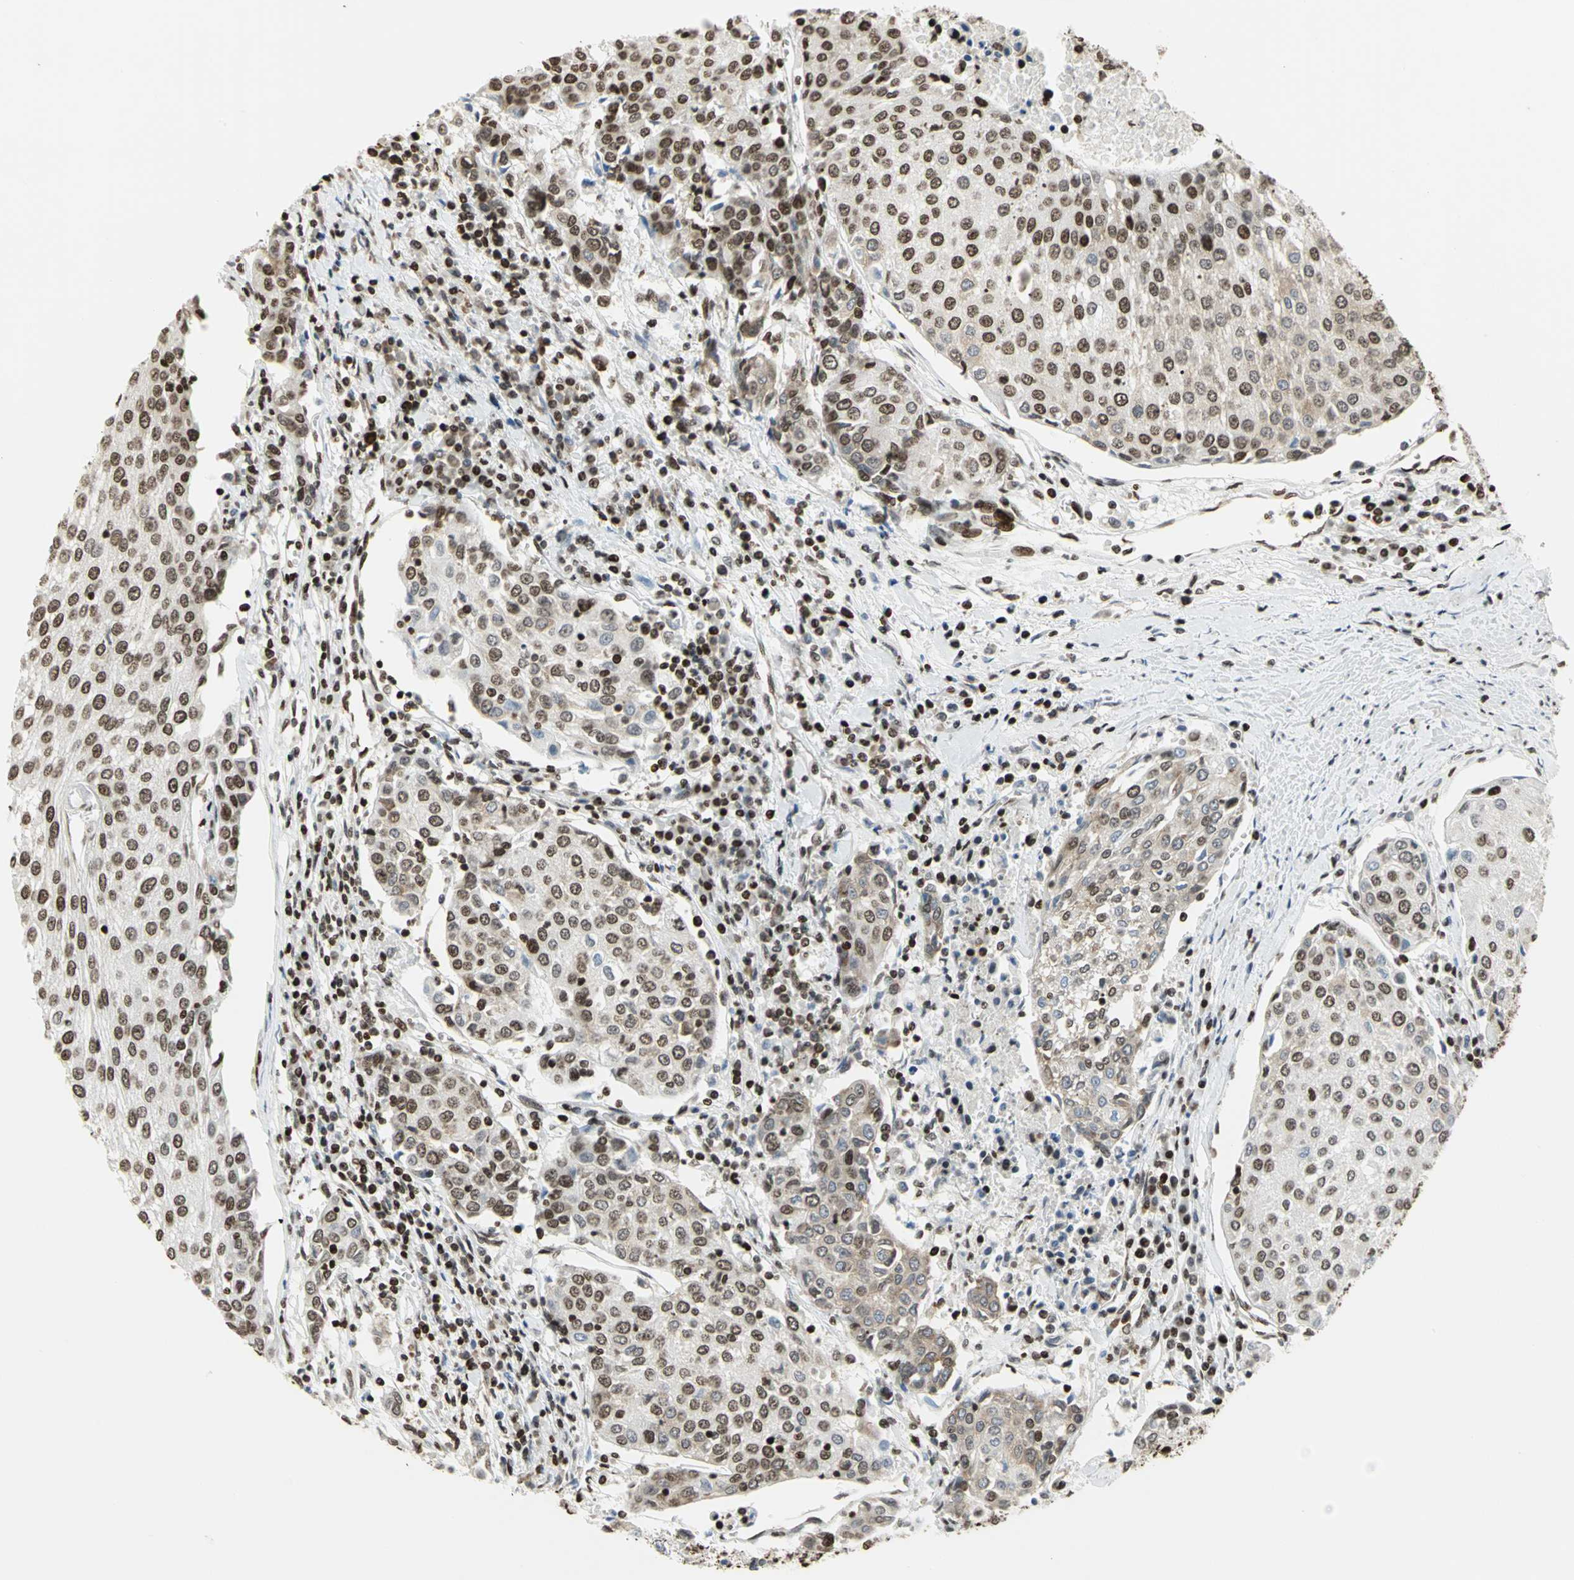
{"staining": {"intensity": "strong", "quantity": ">75%", "location": "nuclear"}, "tissue": "urothelial cancer", "cell_type": "Tumor cells", "image_type": "cancer", "snomed": [{"axis": "morphology", "description": "Urothelial carcinoma, High grade"}, {"axis": "topography", "description": "Urinary bladder"}], "caption": "Immunohistochemical staining of human urothelial carcinoma (high-grade) demonstrates strong nuclear protein expression in approximately >75% of tumor cells.", "gene": "HMGB1", "patient": {"sex": "female", "age": 85}}